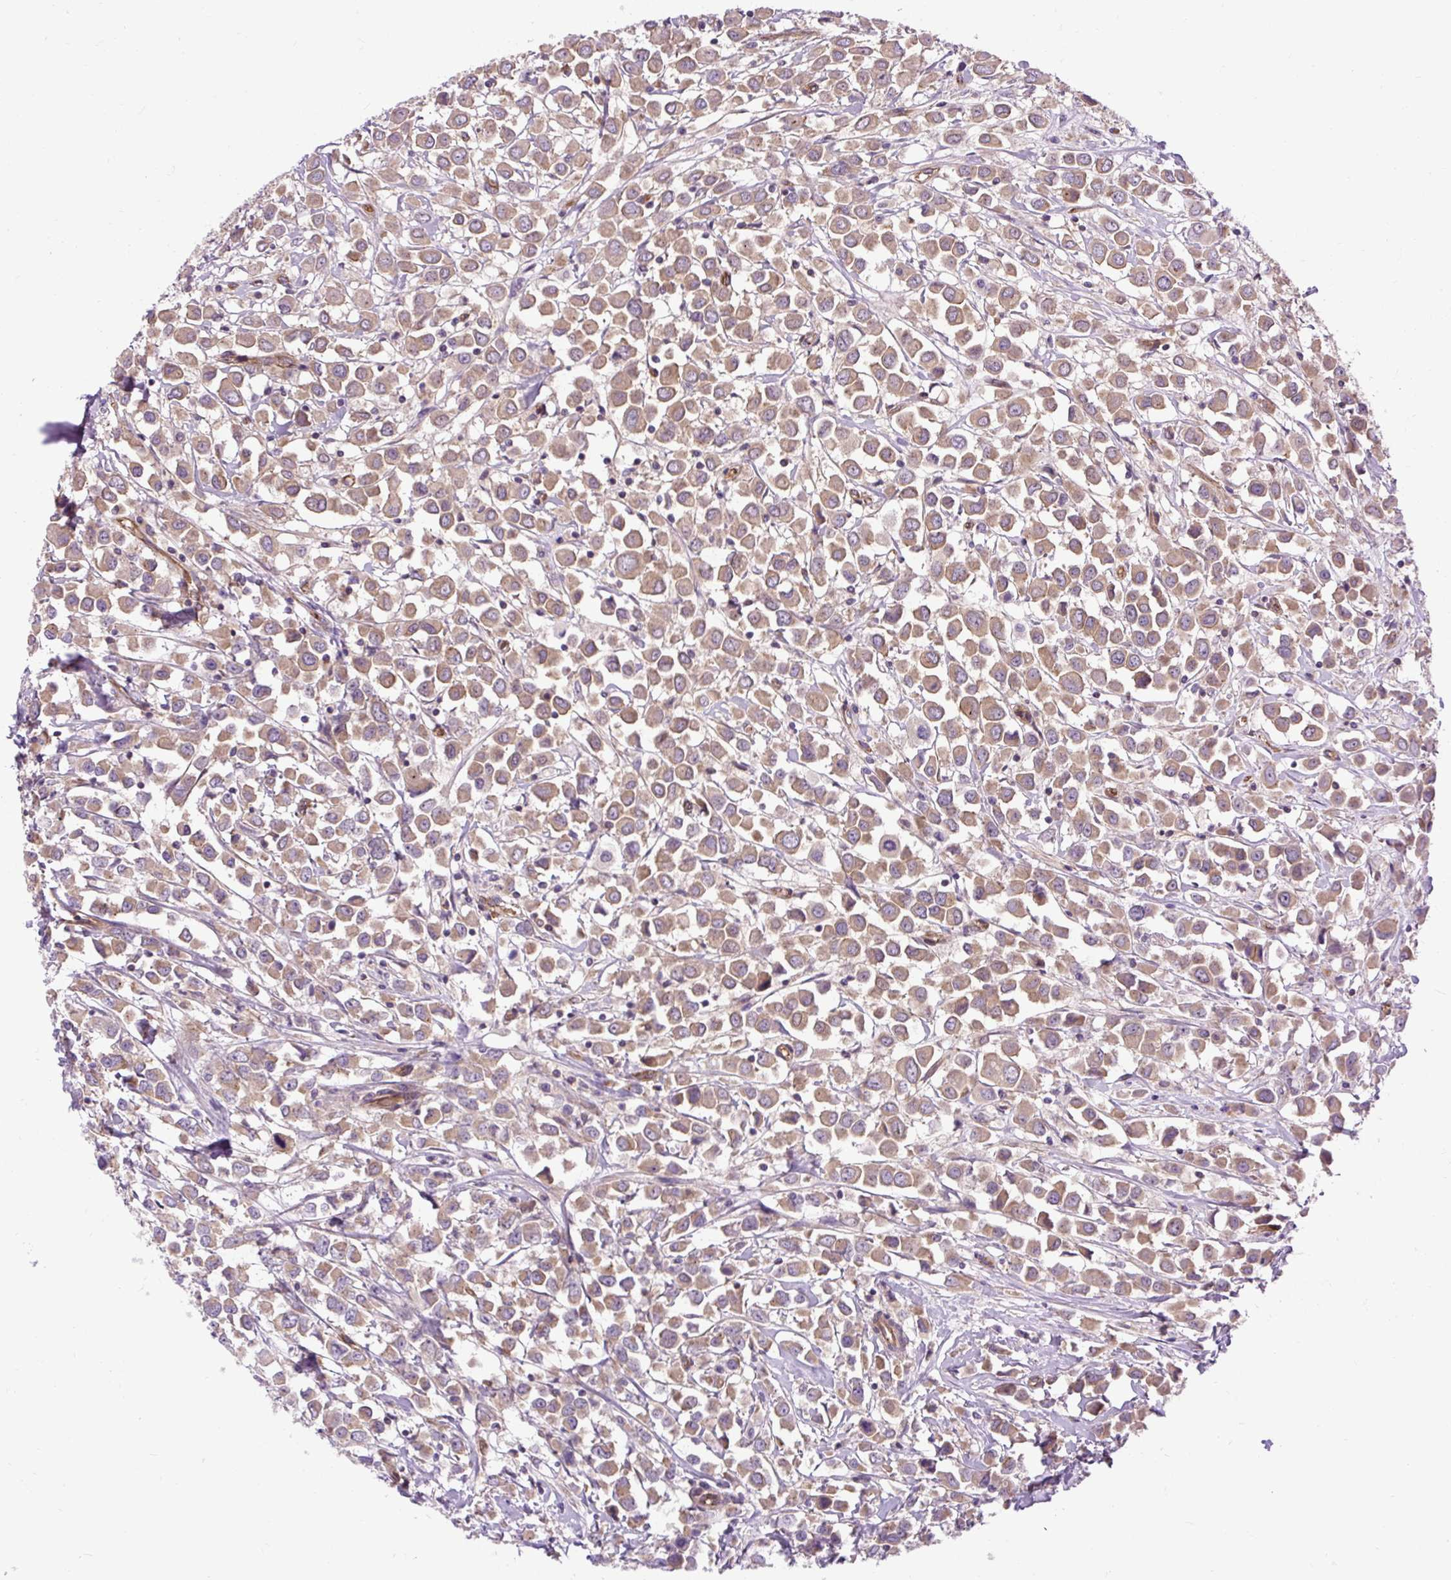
{"staining": {"intensity": "moderate", "quantity": ">75%", "location": "cytoplasmic/membranous"}, "tissue": "breast cancer", "cell_type": "Tumor cells", "image_type": "cancer", "snomed": [{"axis": "morphology", "description": "Duct carcinoma"}, {"axis": "topography", "description": "Breast"}], "caption": "The immunohistochemical stain labels moderate cytoplasmic/membranous expression in tumor cells of breast cancer tissue. The staining is performed using DAB brown chromogen to label protein expression. The nuclei are counter-stained blue using hematoxylin.", "gene": "CCDC93", "patient": {"sex": "female", "age": 61}}